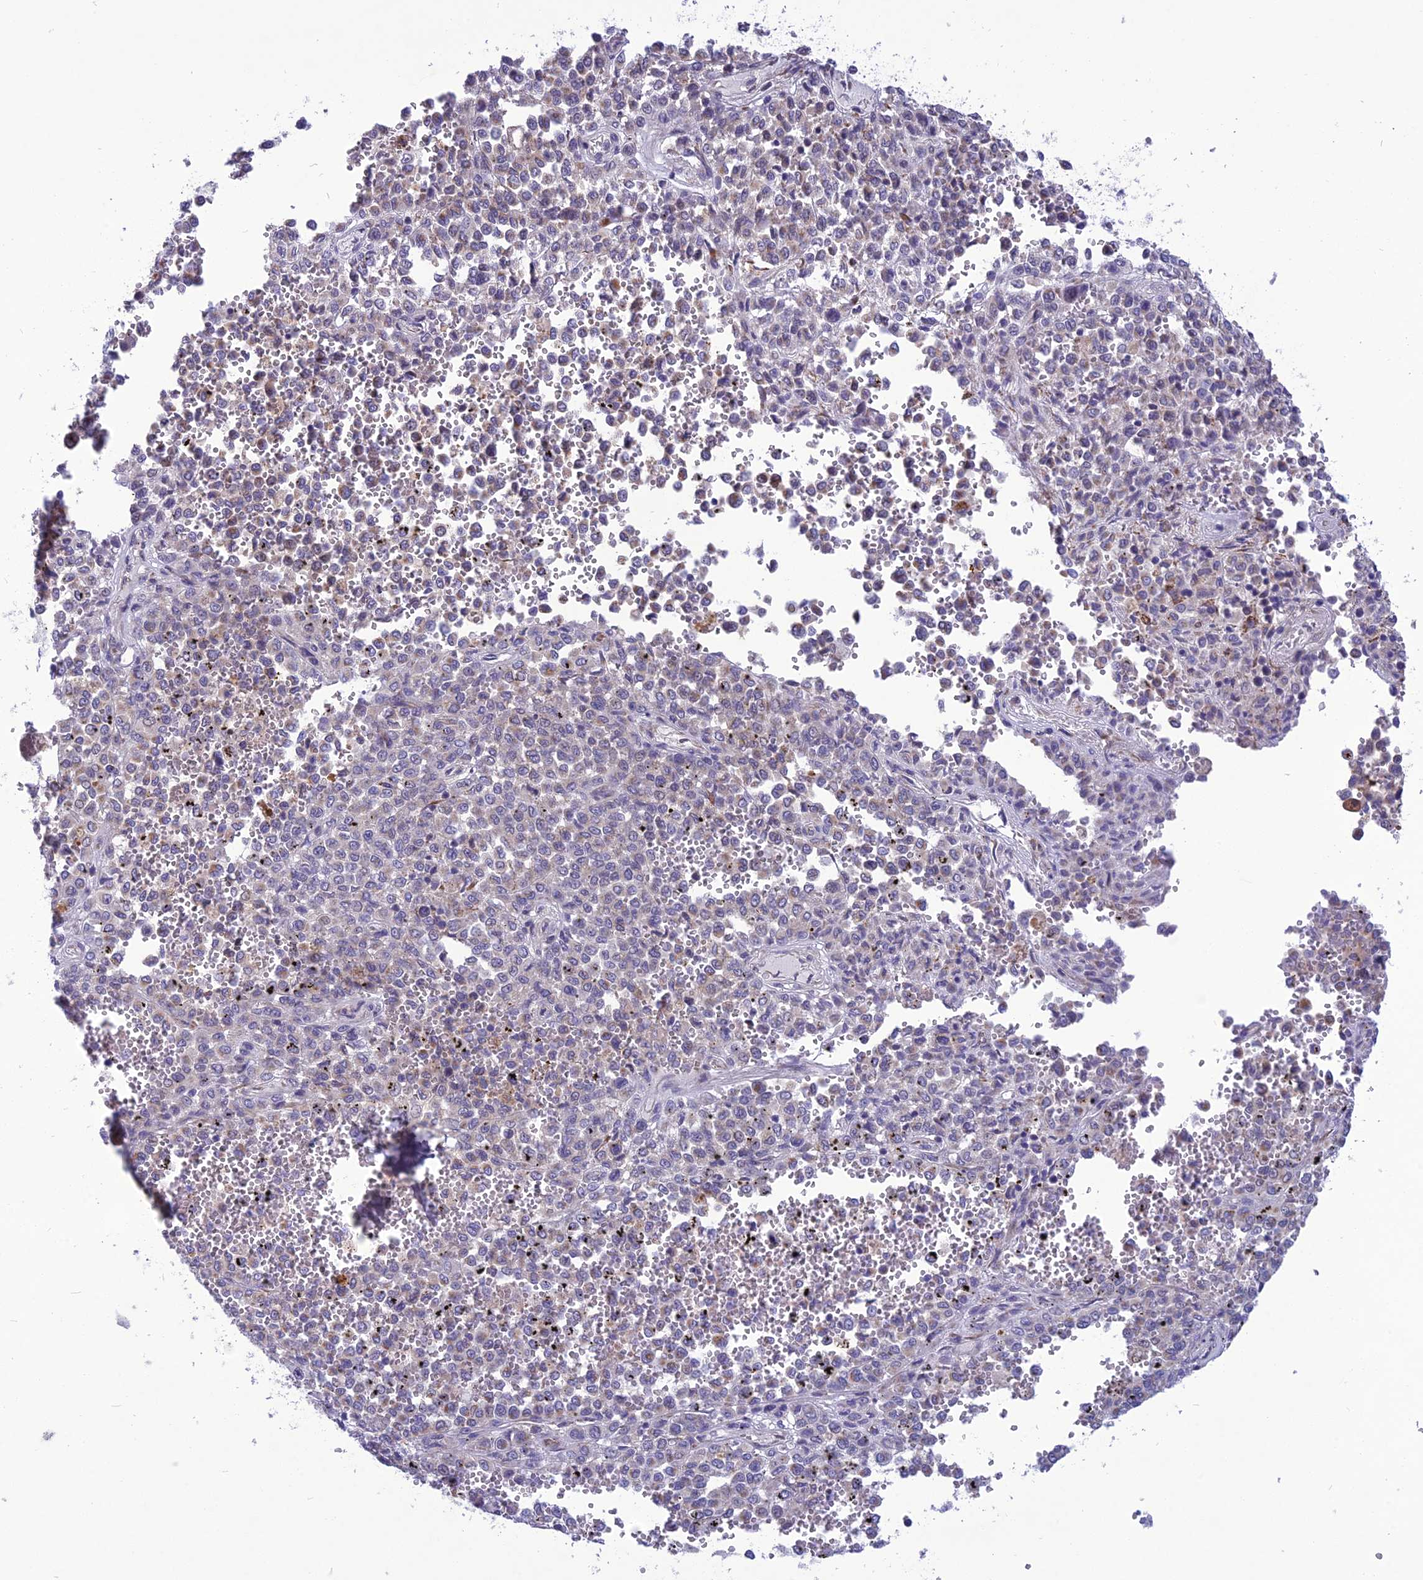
{"staining": {"intensity": "negative", "quantity": "none", "location": "none"}, "tissue": "melanoma", "cell_type": "Tumor cells", "image_type": "cancer", "snomed": [{"axis": "morphology", "description": "Malignant melanoma, Metastatic site"}, {"axis": "topography", "description": "Pancreas"}], "caption": "Photomicrograph shows no significant protein positivity in tumor cells of malignant melanoma (metastatic site).", "gene": "PSMF1", "patient": {"sex": "female", "age": 30}}